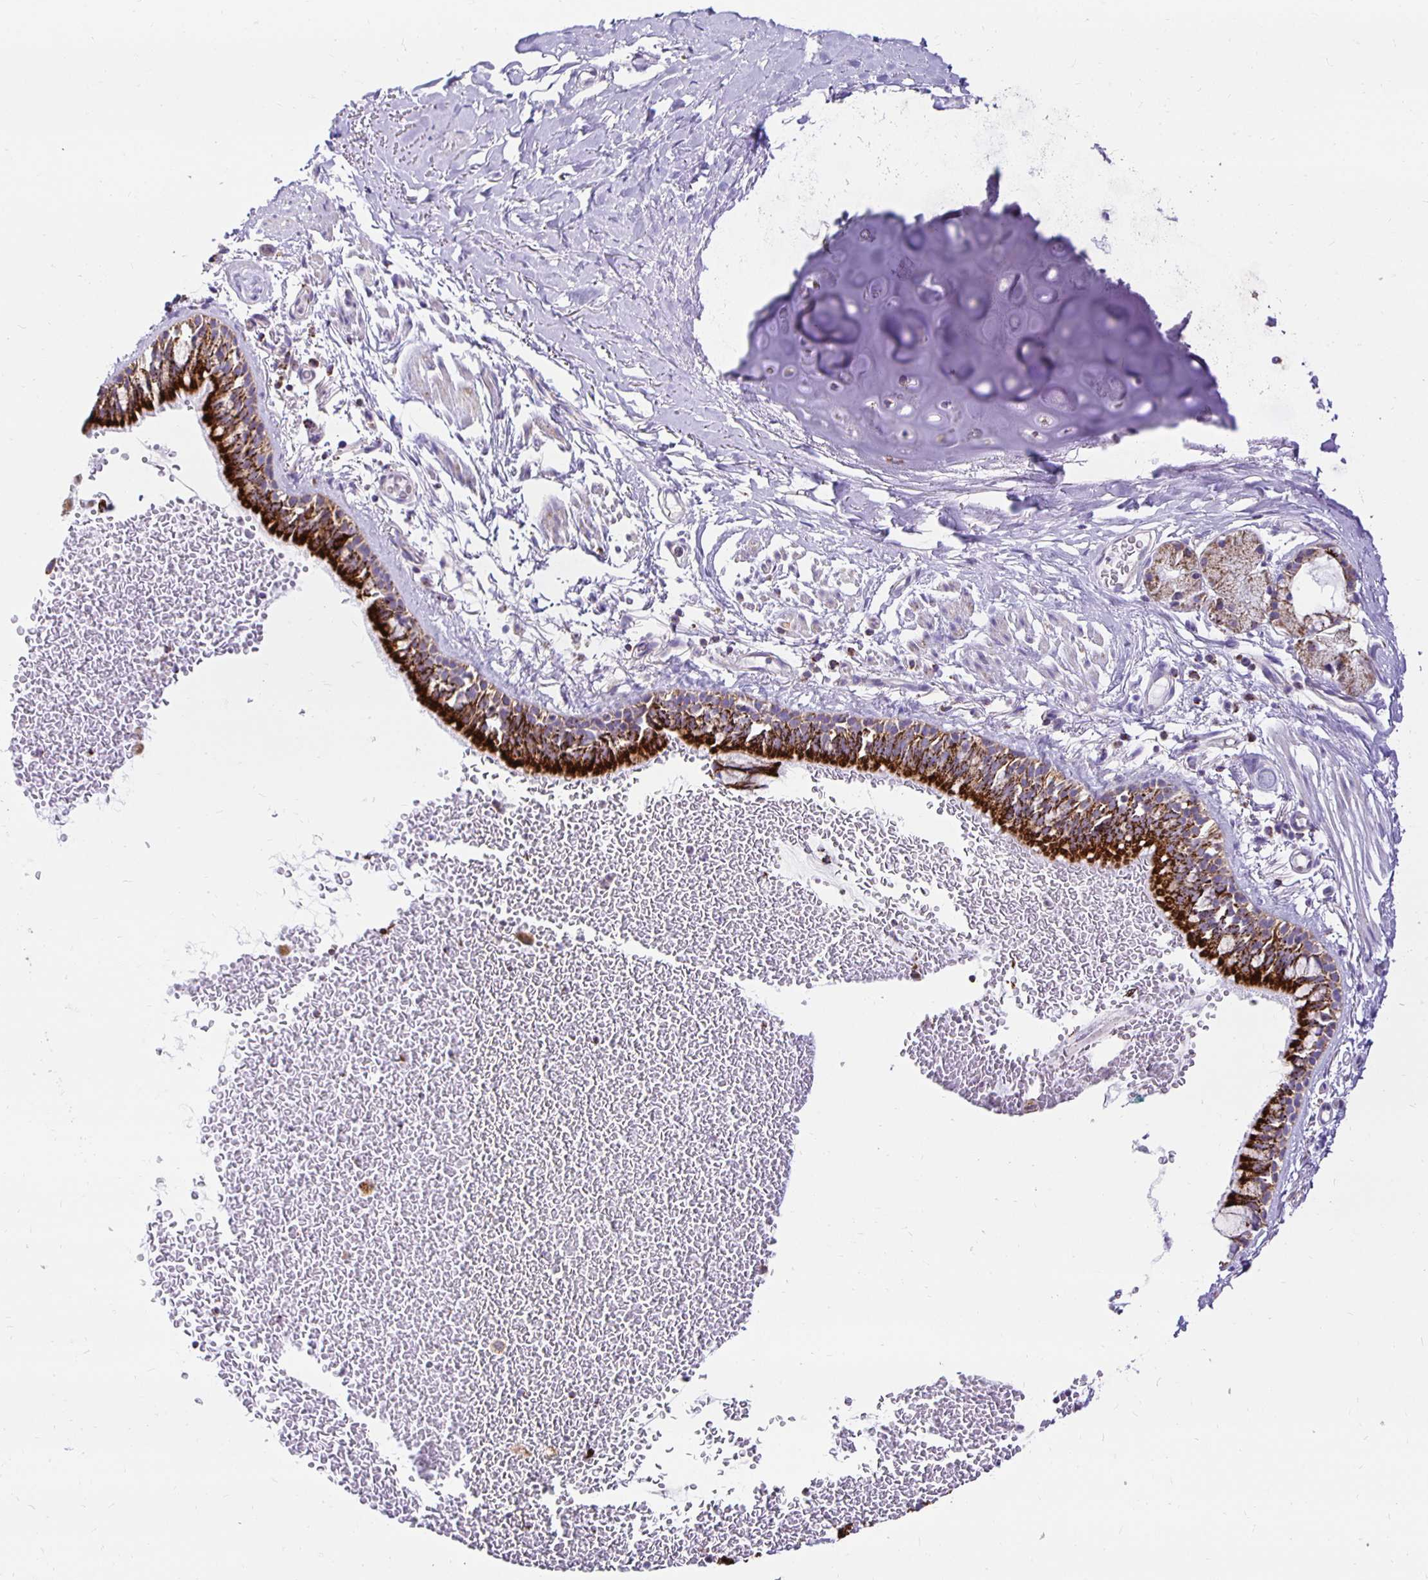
{"staining": {"intensity": "strong", "quantity": ">75%", "location": "cytoplasmic/membranous"}, "tissue": "bronchus", "cell_type": "Respiratory epithelial cells", "image_type": "normal", "snomed": [{"axis": "morphology", "description": "Normal tissue, NOS"}, {"axis": "topography", "description": "Lymph node"}, {"axis": "topography", "description": "Cartilage tissue"}, {"axis": "topography", "description": "Bronchus"}], "caption": "Protein analysis of benign bronchus demonstrates strong cytoplasmic/membranous positivity in approximately >75% of respiratory epithelial cells.", "gene": "PLAAT2", "patient": {"sex": "female", "age": 70}}